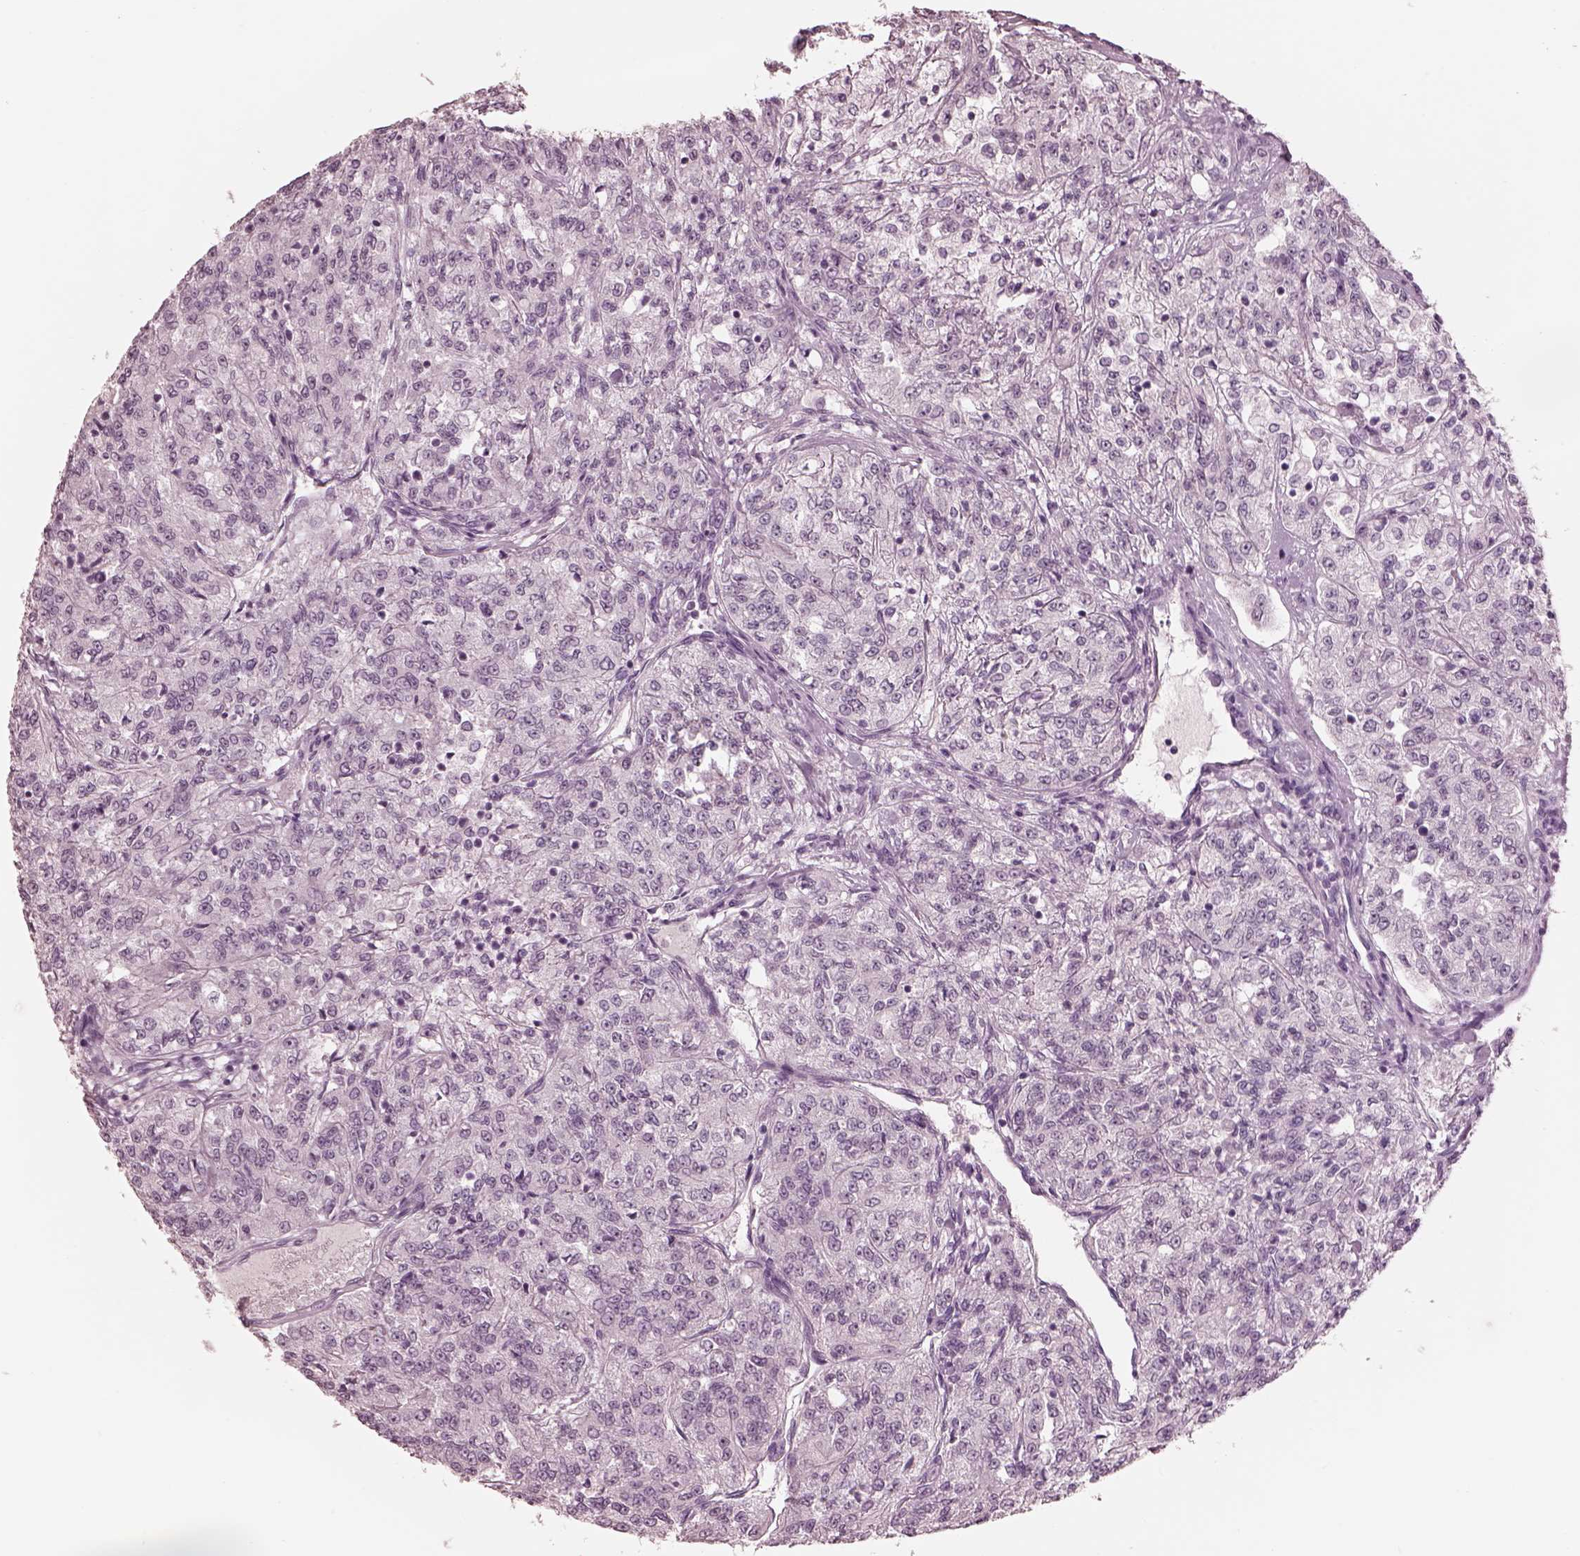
{"staining": {"intensity": "negative", "quantity": "none", "location": "none"}, "tissue": "renal cancer", "cell_type": "Tumor cells", "image_type": "cancer", "snomed": [{"axis": "morphology", "description": "Adenocarcinoma, NOS"}, {"axis": "topography", "description": "Kidney"}], "caption": "Tumor cells are negative for protein expression in human renal cancer (adenocarcinoma).", "gene": "GARIN4", "patient": {"sex": "female", "age": 63}}